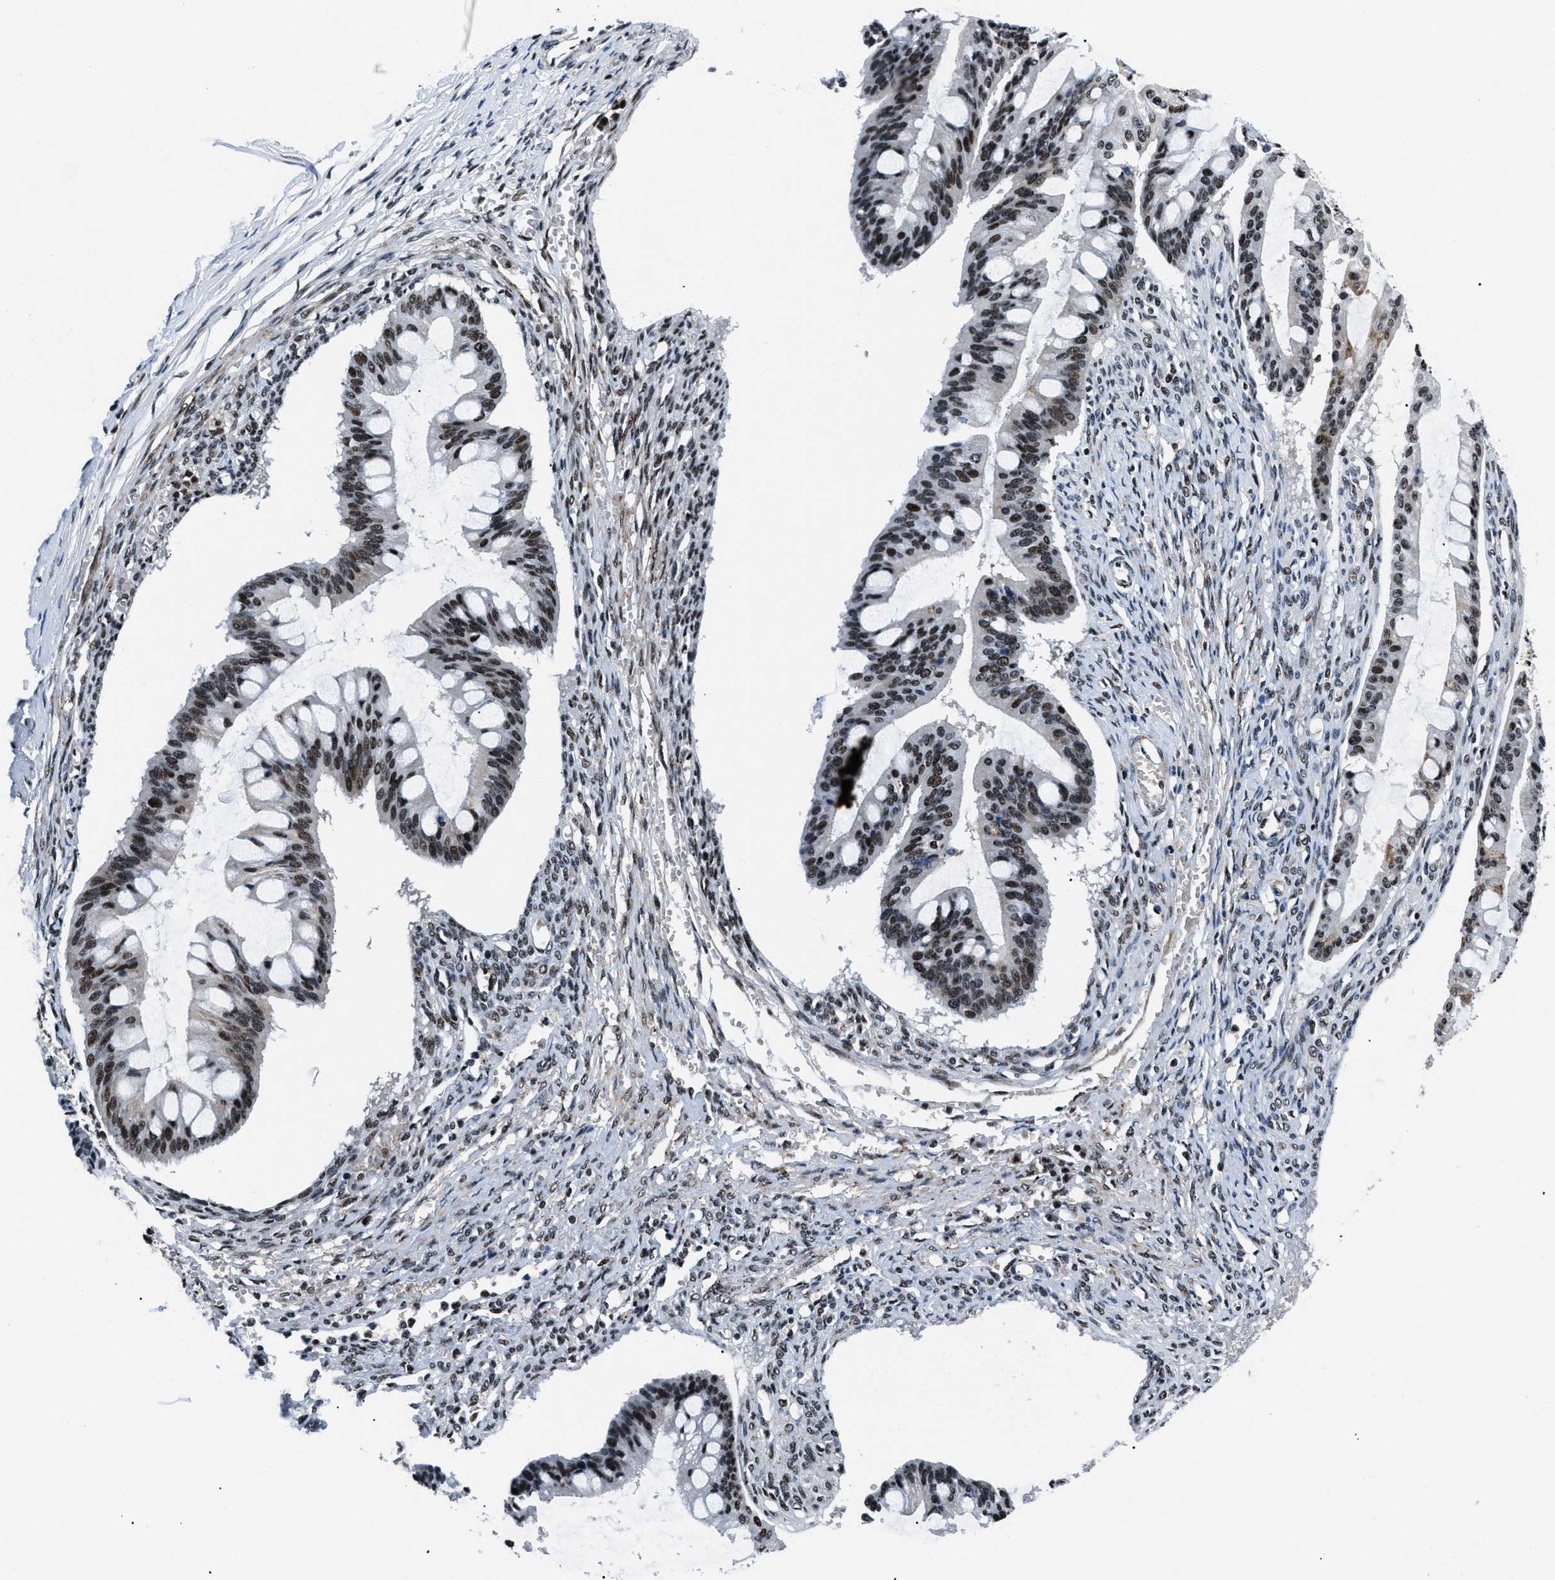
{"staining": {"intensity": "strong", "quantity": ">75%", "location": "nuclear"}, "tissue": "ovarian cancer", "cell_type": "Tumor cells", "image_type": "cancer", "snomed": [{"axis": "morphology", "description": "Cystadenocarcinoma, mucinous, NOS"}, {"axis": "topography", "description": "Ovary"}], "caption": "The photomicrograph reveals immunohistochemical staining of ovarian cancer (mucinous cystadenocarcinoma). There is strong nuclear expression is seen in about >75% of tumor cells.", "gene": "SMARCB1", "patient": {"sex": "female", "age": 73}}